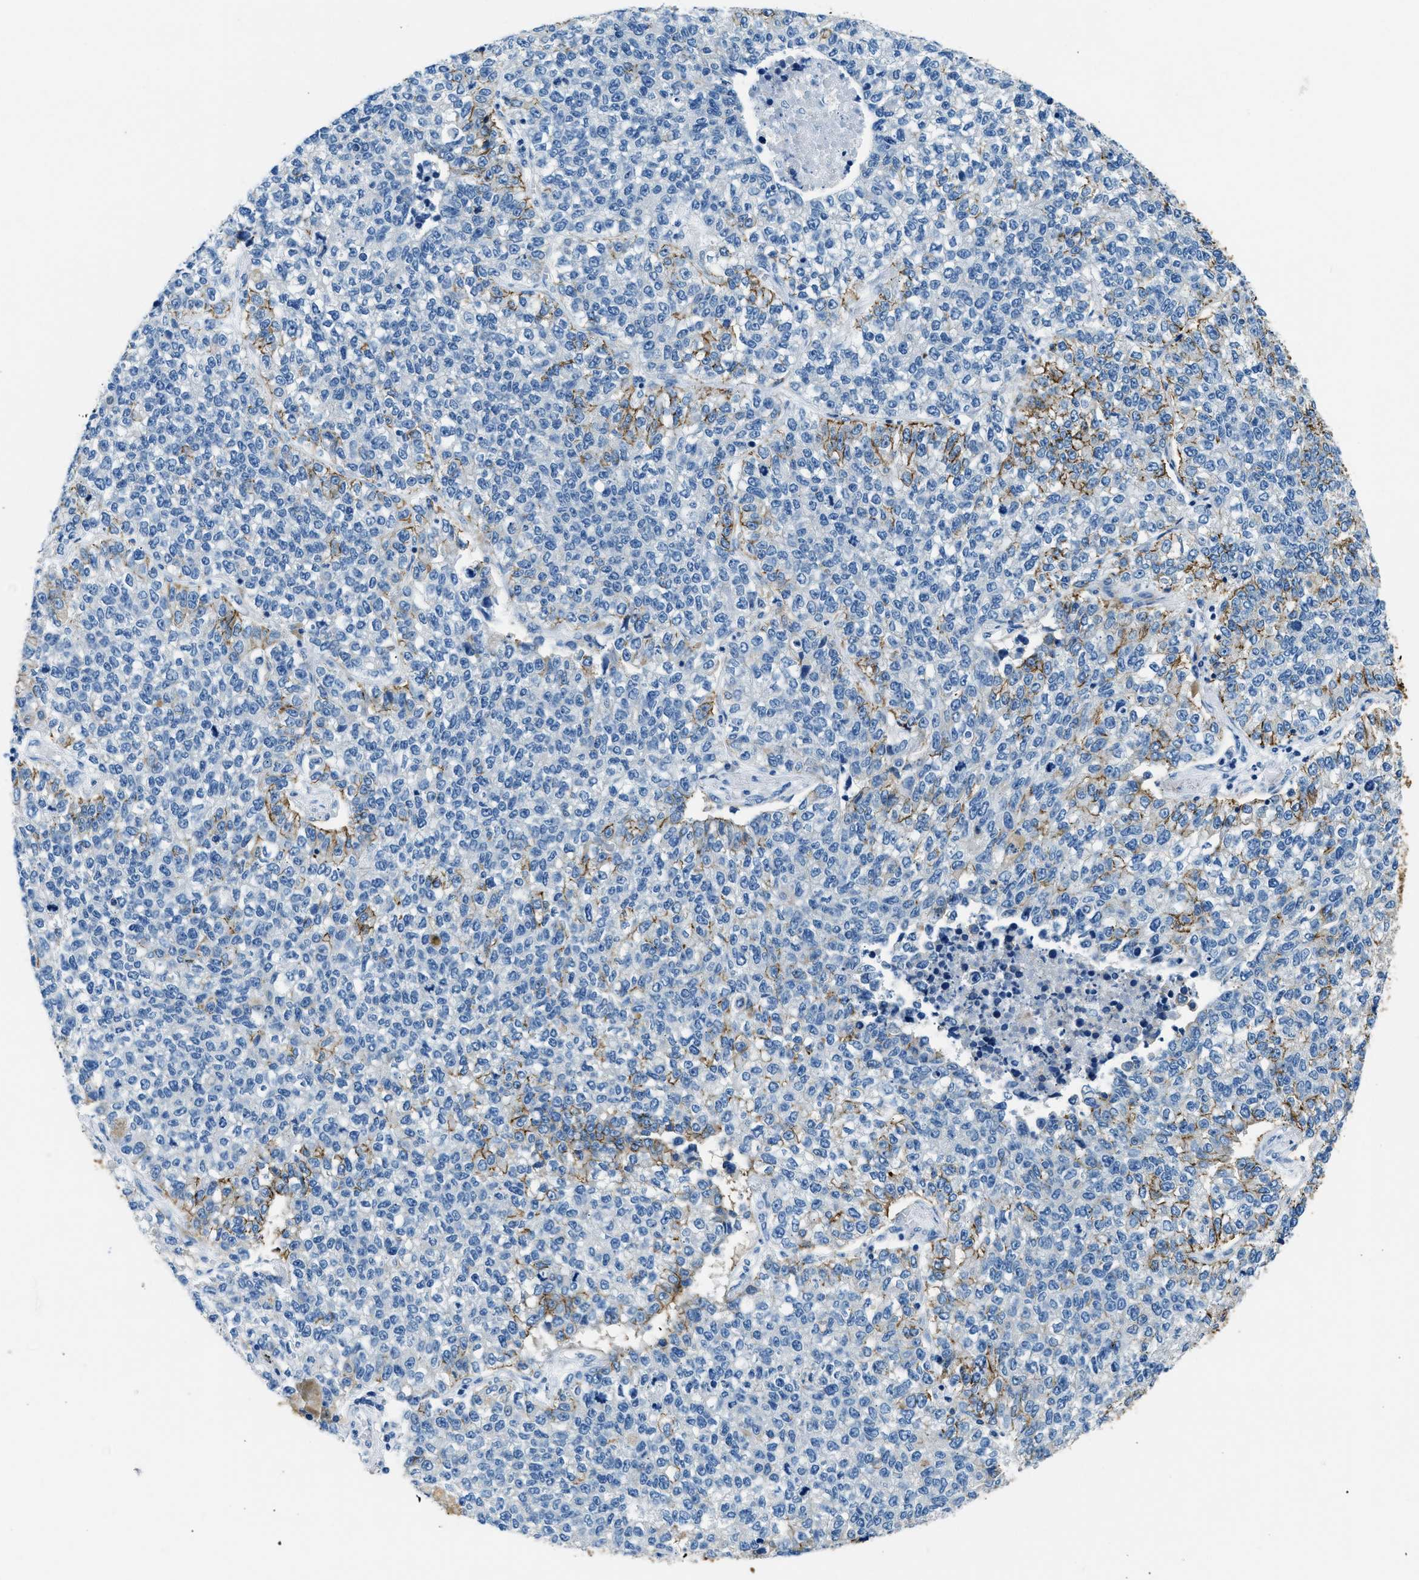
{"staining": {"intensity": "moderate", "quantity": "<25%", "location": "cytoplasmic/membranous"}, "tissue": "lung cancer", "cell_type": "Tumor cells", "image_type": "cancer", "snomed": [{"axis": "morphology", "description": "Adenocarcinoma, NOS"}, {"axis": "topography", "description": "Lung"}], "caption": "Moderate cytoplasmic/membranous protein expression is appreciated in approximately <25% of tumor cells in lung cancer (adenocarcinoma).", "gene": "CLDN18", "patient": {"sex": "male", "age": 49}}